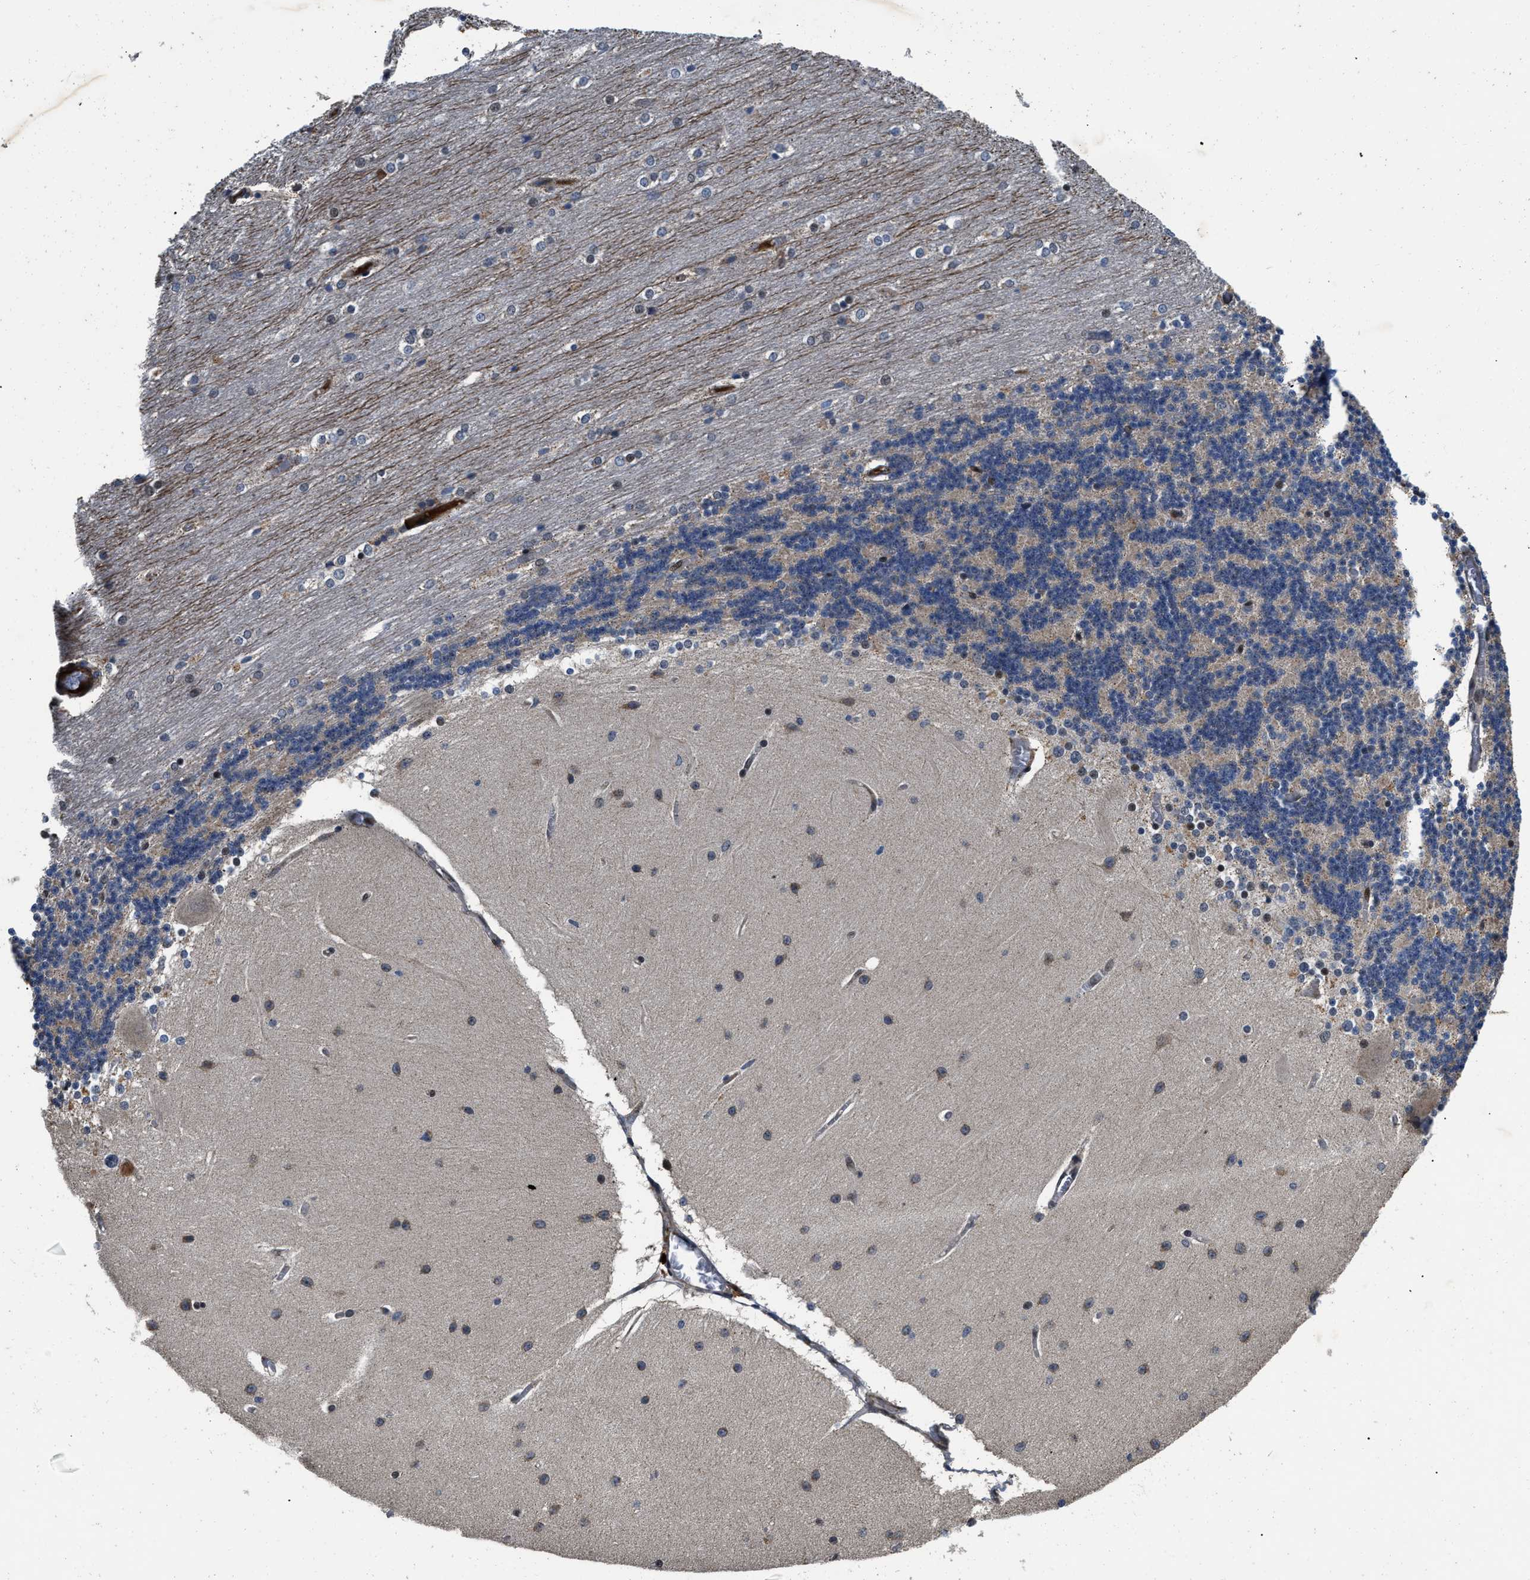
{"staining": {"intensity": "weak", "quantity": "25%-75%", "location": "cytoplasmic/membranous"}, "tissue": "cerebellum", "cell_type": "Cells in granular layer", "image_type": "normal", "snomed": [{"axis": "morphology", "description": "Normal tissue, NOS"}, {"axis": "topography", "description": "Cerebellum"}], "caption": "Protein expression by immunohistochemistry exhibits weak cytoplasmic/membranous staining in about 25%-75% of cells in granular layer in normal cerebellum. The staining was performed using DAB (3,3'-diaminobenzidine), with brown indicating positive protein expression. Nuclei are stained blue with hematoxylin.", "gene": "PRDM14", "patient": {"sex": "female", "age": 54}}